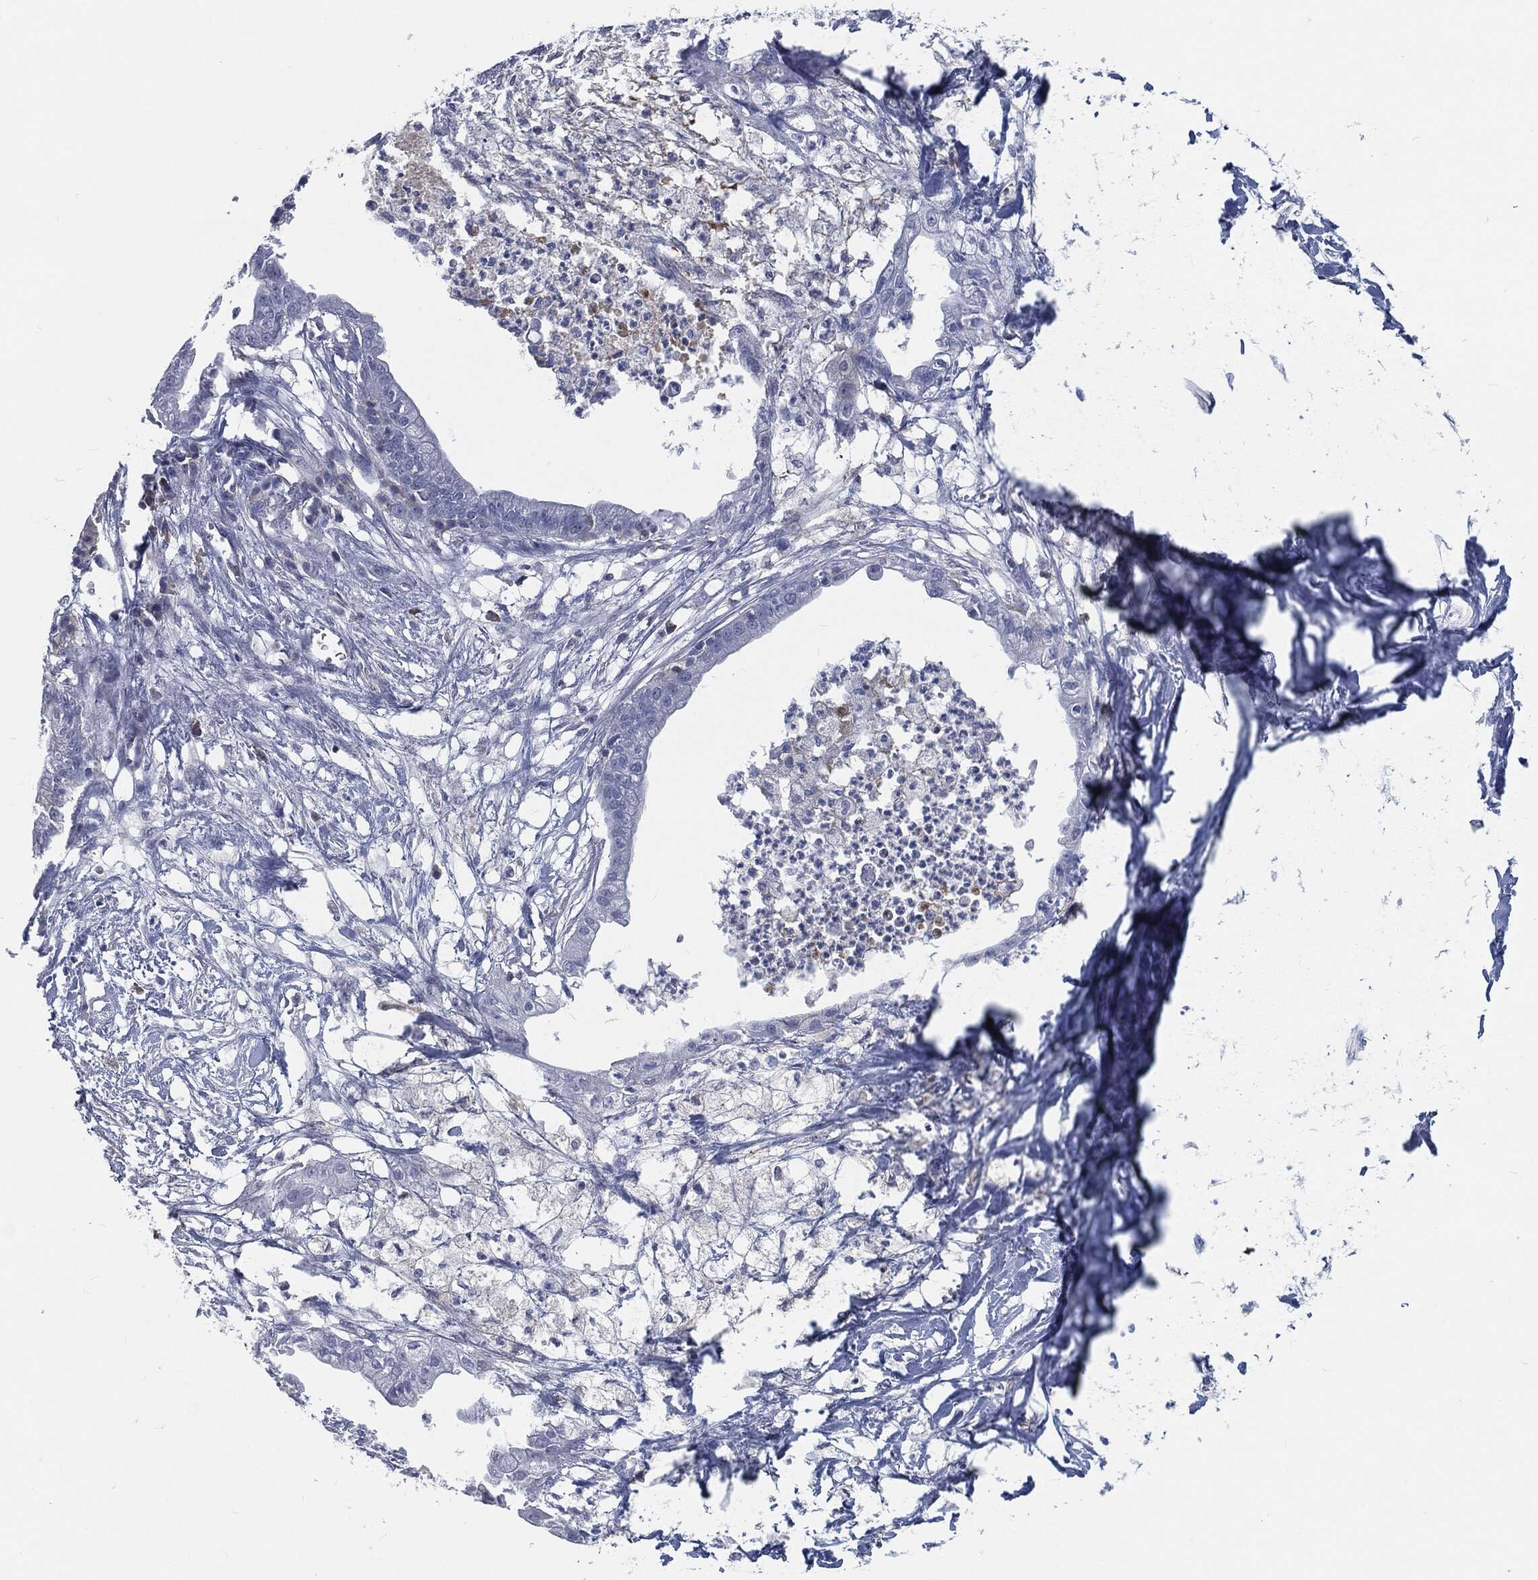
{"staining": {"intensity": "negative", "quantity": "none", "location": "none"}, "tissue": "pancreatic cancer", "cell_type": "Tumor cells", "image_type": "cancer", "snomed": [{"axis": "morphology", "description": "Normal tissue, NOS"}, {"axis": "morphology", "description": "Adenocarcinoma, NOS"}, {"axis": "topography", "description": "Pancreas"}], "caption": "High power microscopy image of an IHC image of adenocarcinoma (pancreatic), revealing no significant staining in tumor cells. (DAB immunohistochemistry (IHC), high magnification).", "gene": "MST1", "patient": {"sex": "female", "age": 58}}